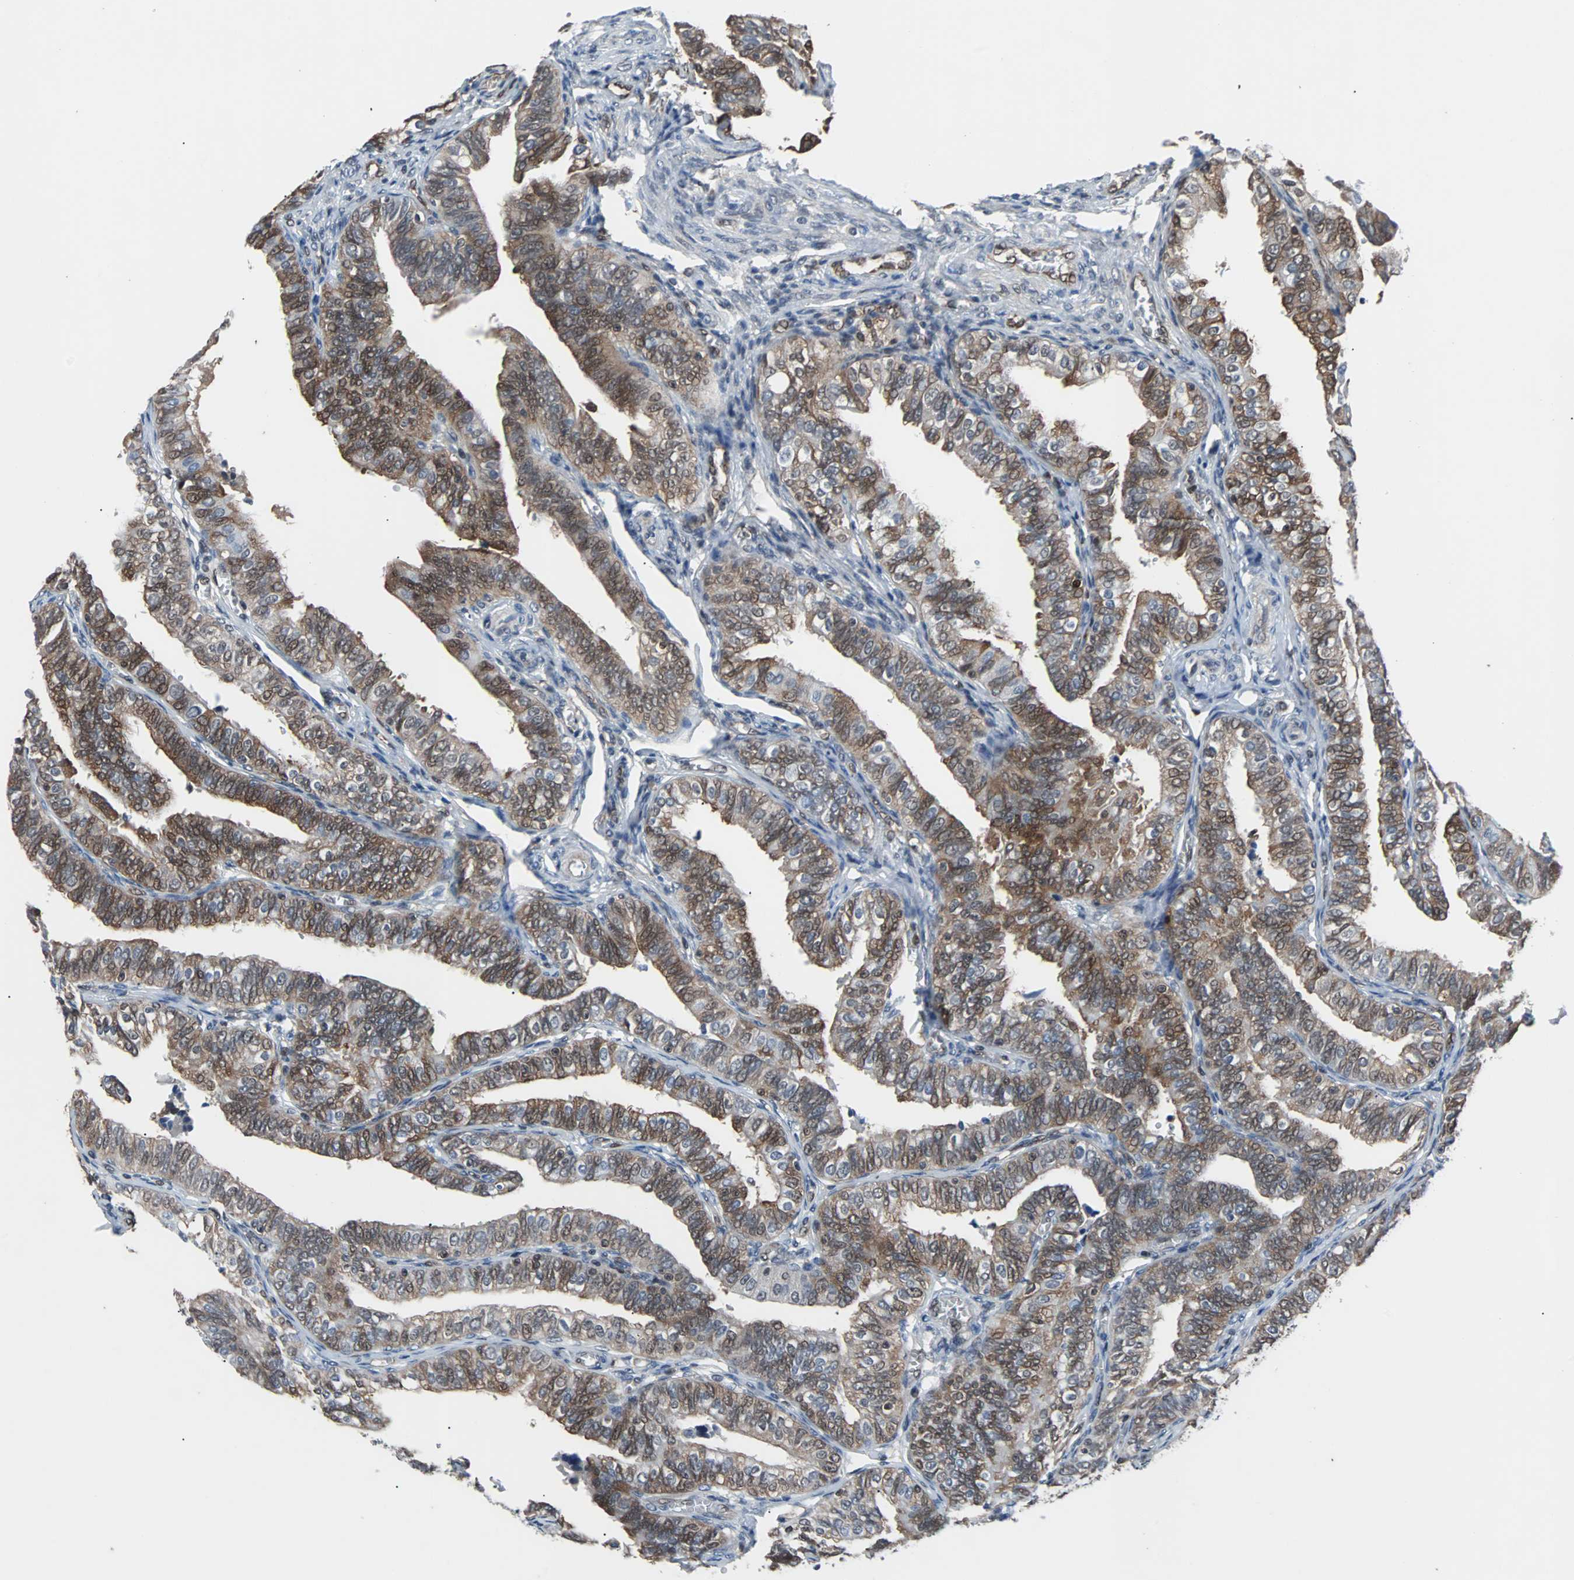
{"staining": {"intensity": "moderate", "quantity": "25%-75%", "location": "cytoplasmic/membranous,nuclear"}, "tissue": "fallopian tube", "cell_type": "Glandular cells", "image_type": "normal", "snomed": [{"axis": "morphology", "description": "Normal tissue, NOS"}, {"axis": "topography", "description": "Fallopian tube"}], "caption": "Fallopian tube stained with DAB (3,3'-diaminobenzidine) immunohistochemistry exhibits medium levels of moderate cytoplasmic/membranous,nuclear positivity in approximately 25%-75% of glandular cells.", "gene": "MAP2K6", "patient": {"sex": "female", "age": 46}}